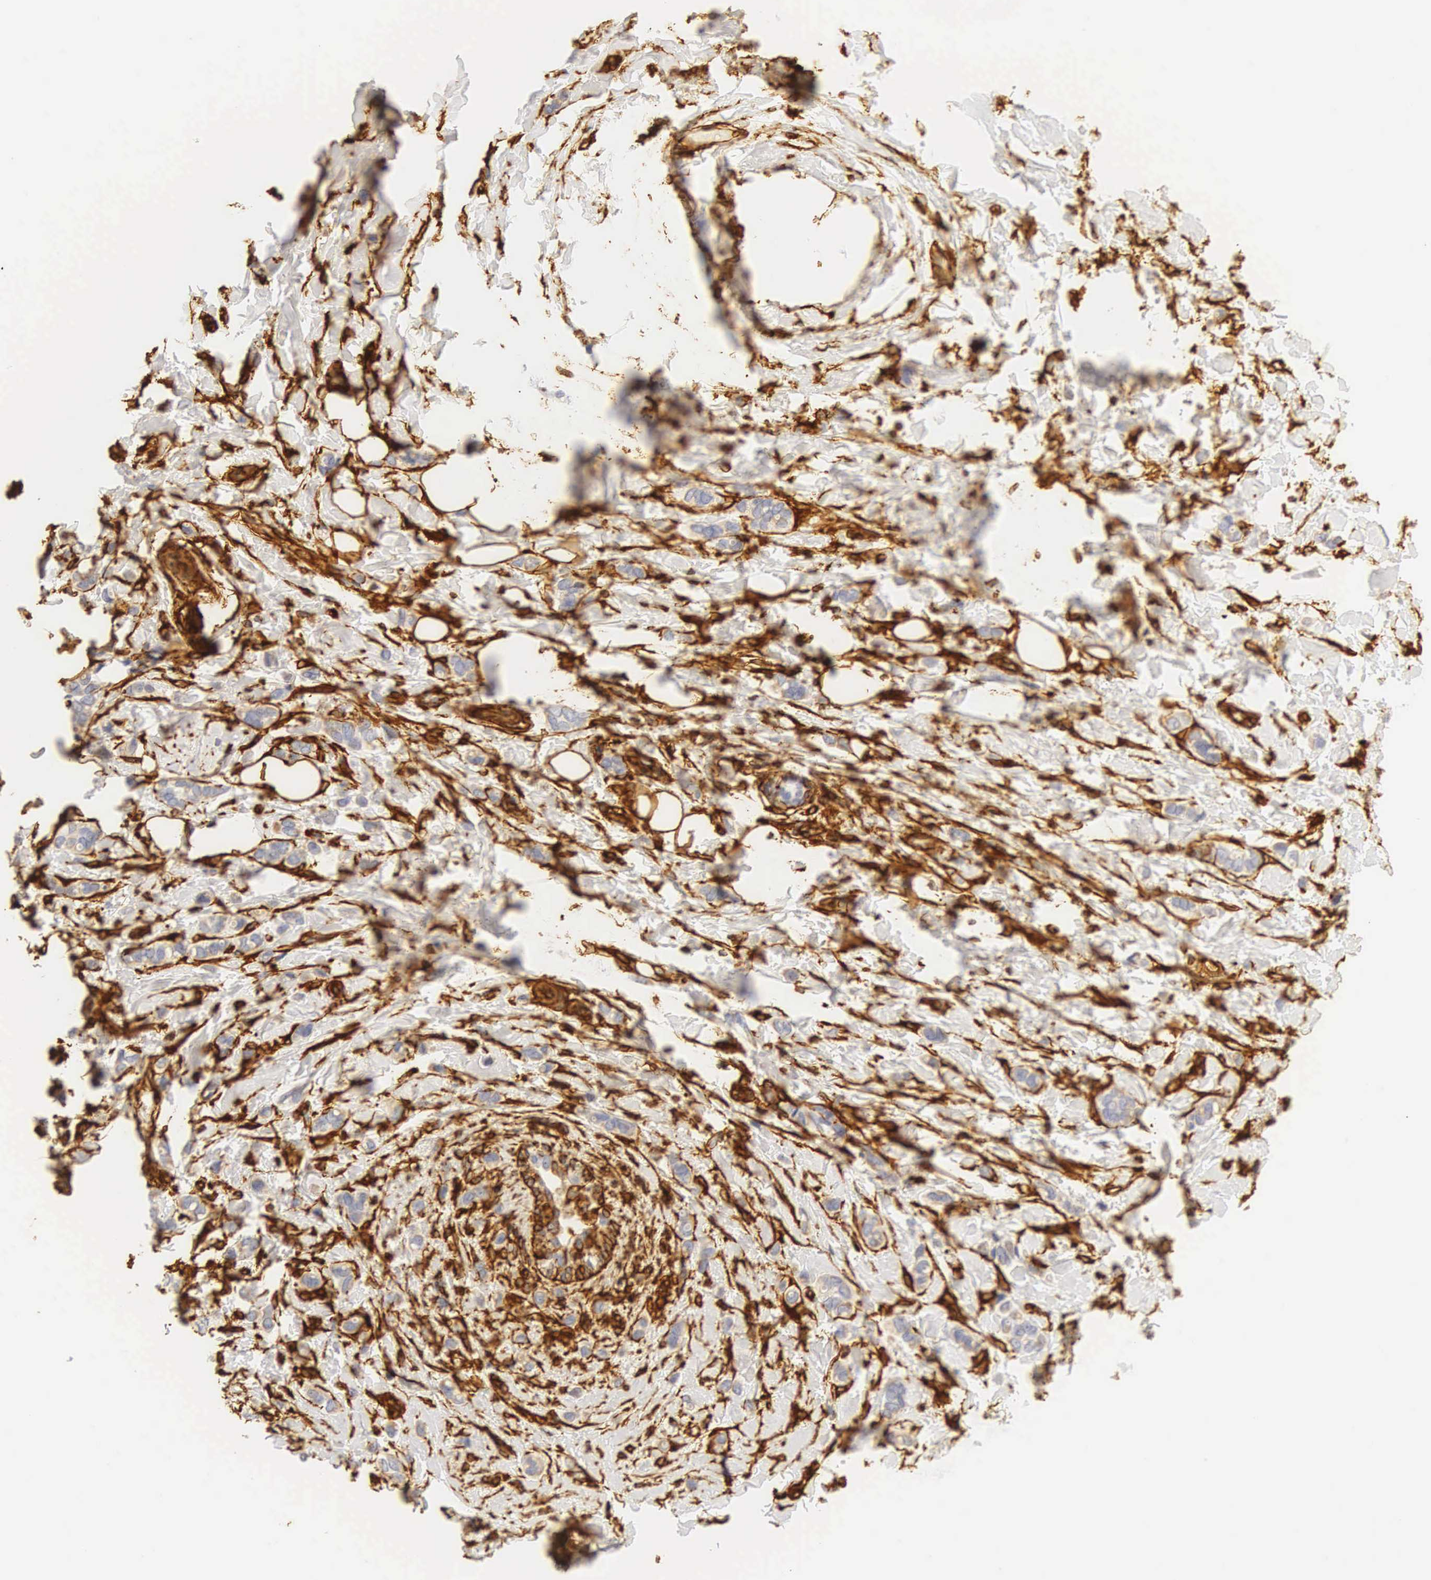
{"staining": {"intensity": "negative", "quantity": "none", "location": "none"}, "tissue": "breast cancer", "cell_type": "Tumor cells", "image_type": "cancer", "snomed": [{"axis": "morphology", "description": "Duct carcinoma"}, {"axis": "topography", "description": "Breast"}], "caption": "Breast cancer was stained to show a protein in brown. There is no significant expression in tumor cells. Nuclei are stained in blue.", "gene": "VIM", "patient": {"sex": "female", "age": 72}}